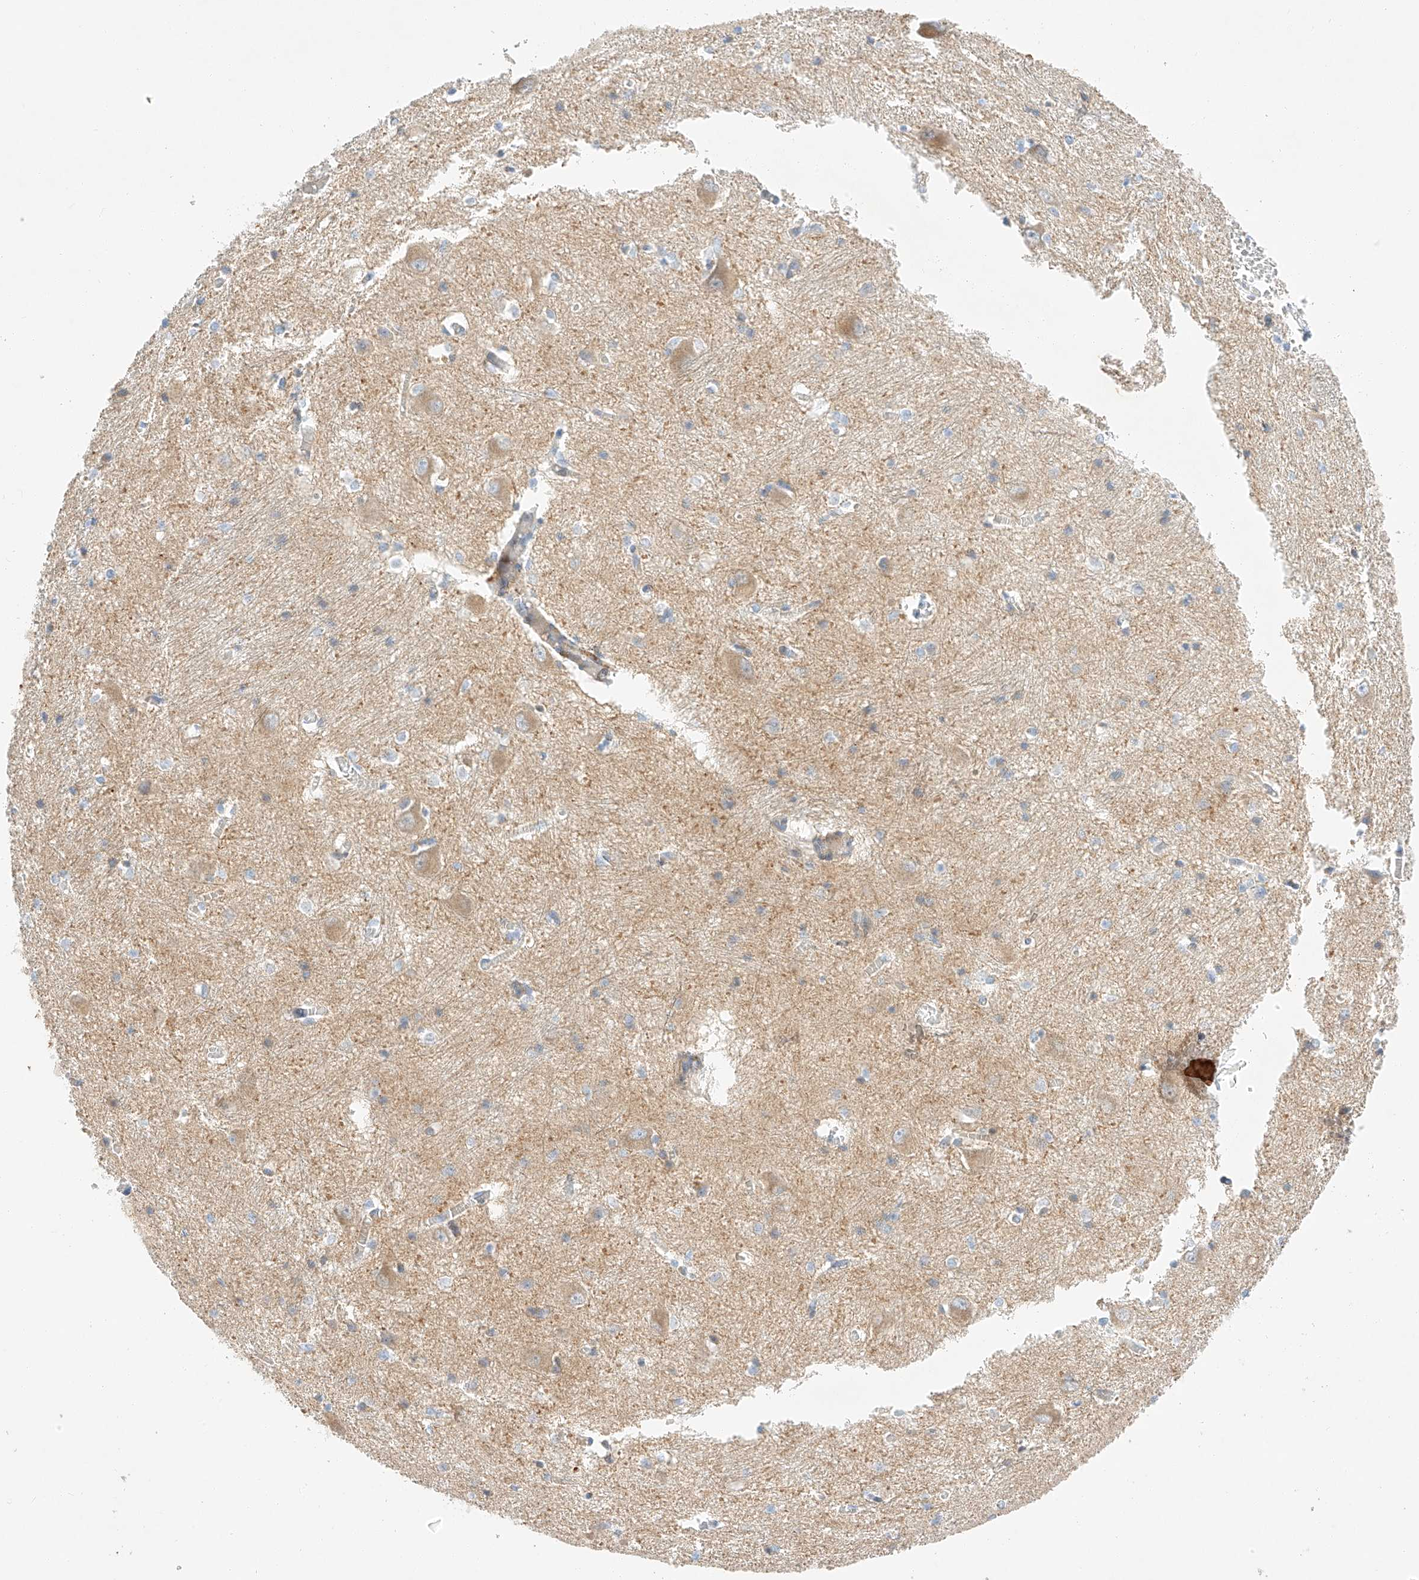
{"staining": {"intensity": "weak", "quantity": "<25%", "location": "cytoplasmic/membranous"}, "tissue": "caudate", "cell_type": "Glial cells", "image_type": "normal", "snomed": [{"axis": "morphology", "description": "Normal tissue, NOS"}, {"axis": "topography", "description": "Lateral ventricle wall"}], "caption": "DAB (3,3'-diaminobenzidine) immunohistochemical staining of unremarkable human caudate shows no significant expression in glial cells.", "gene": "C6orf118", "patient": {"sex": "male", "age": 37}}